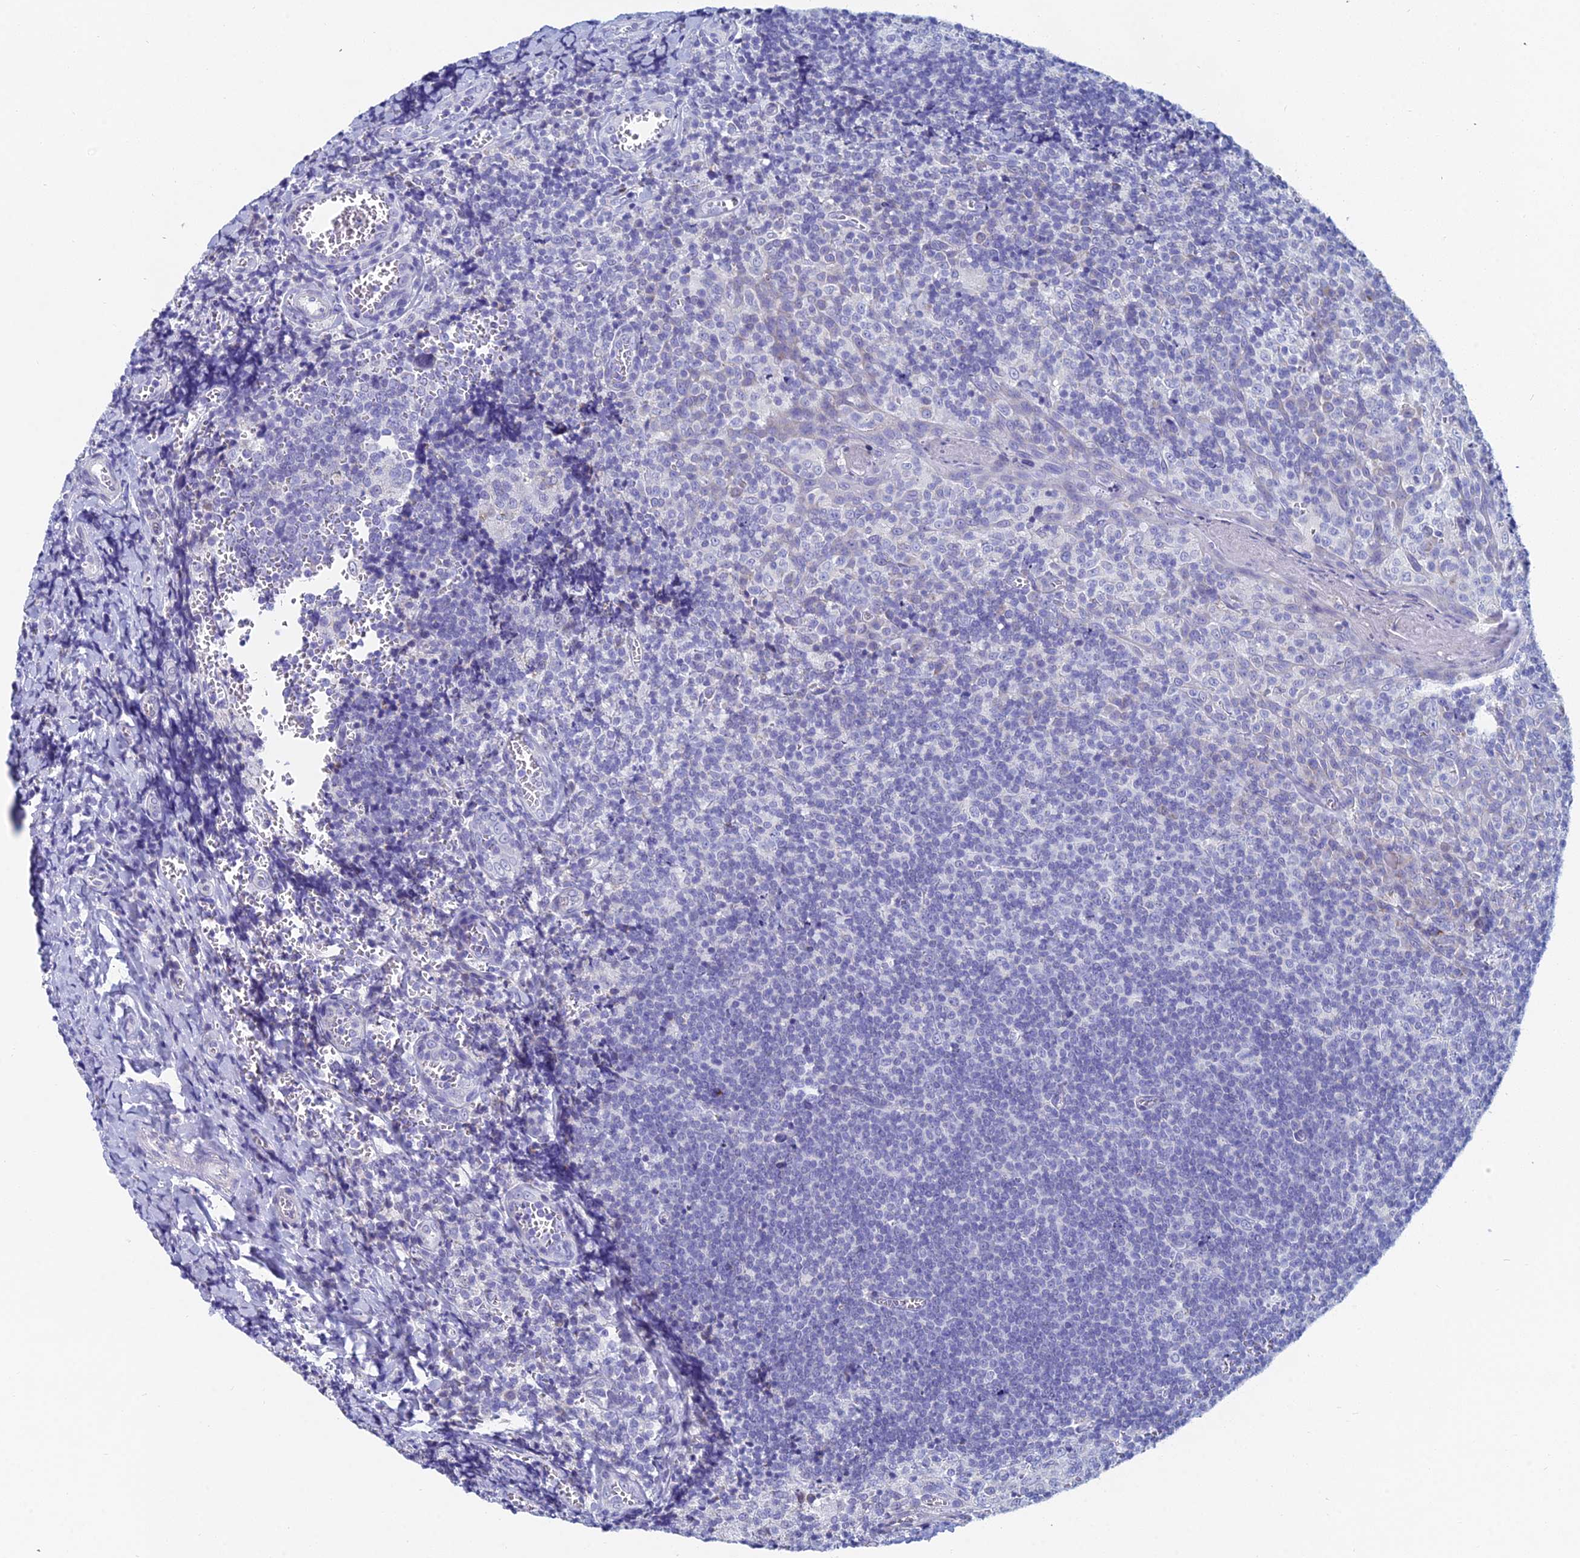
{"staining": {"intensity": "negative", "quantity": "none", "location": "none"}, "tissue": "tonsil", "cell_type": "Germinal center cells", "image_type": "normal", "snomed": [{"axis": "morphology", "description": "Normal tissue, NOS"}, {"axis": "topography", "description": "Tonsil"}], "caption": "A photomicrograph of human tonsil is negative for staining in germinal center cells. (IHC, brightfield microscopy, high magnification).", "gene": "ACSM1", "patient": {"sex": "male", "age": 27}}